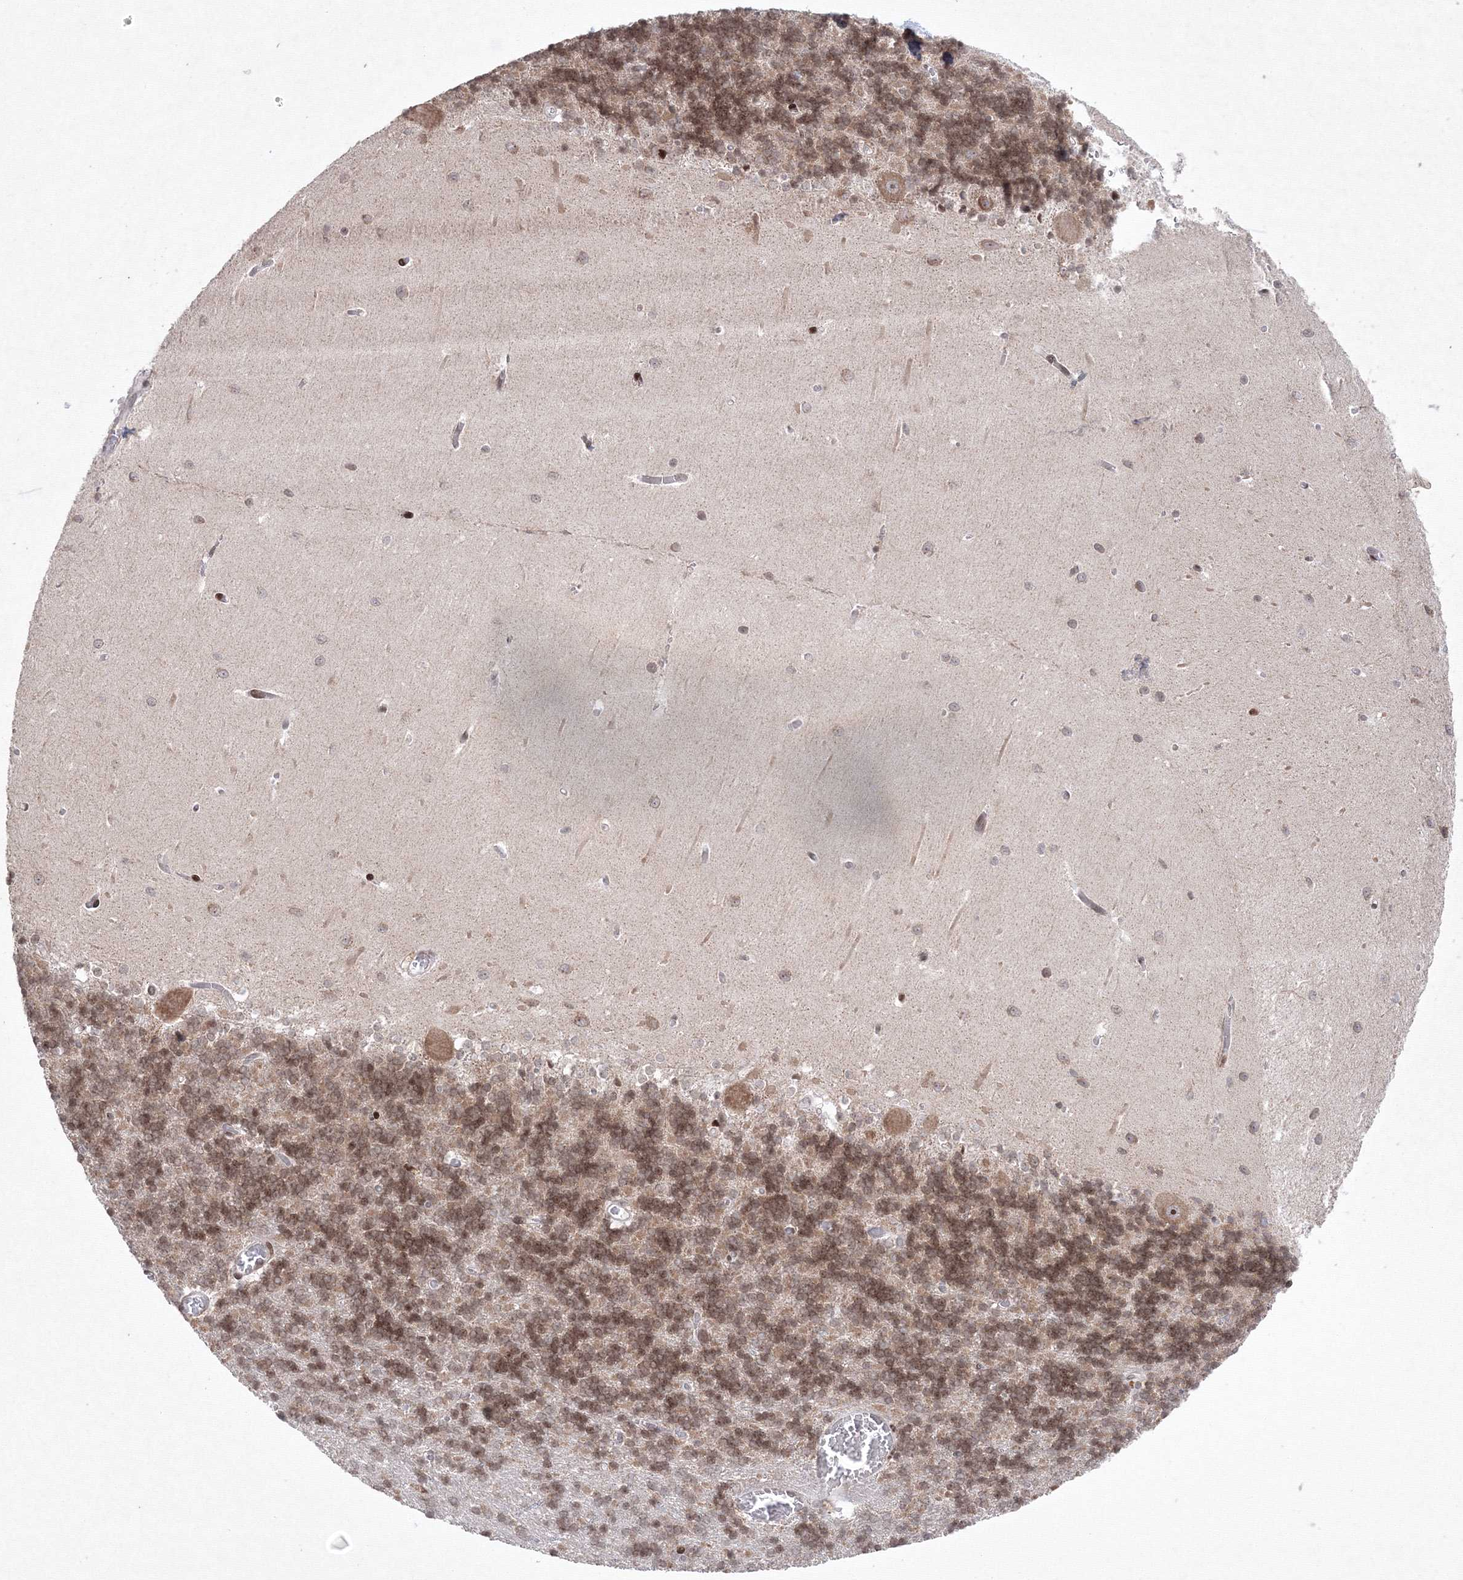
{"staining": {"intensity": "moderate", "quantity": ">75%", "location": "cytoplasmic/membranous,nuclear"}, "tissue": "cerebellum", "cell_type": "Cells in granular layer", "image_type": "normal", "snomed": [{"axis": "morphology", "description": "Normal tissue, NOS"}, {"axis": "topography", "description": "Cerebellum"}], "caption": "An image of cerebellum stained for a protein demonstrates moderate cytoplasmic/membranous,nuclear brown staining in cells in granular layer. (DAB IHC with brightfield microscopy, high magnification).", "gene": "MKRN2", "patient": {"sex": "male", "age": 37}}